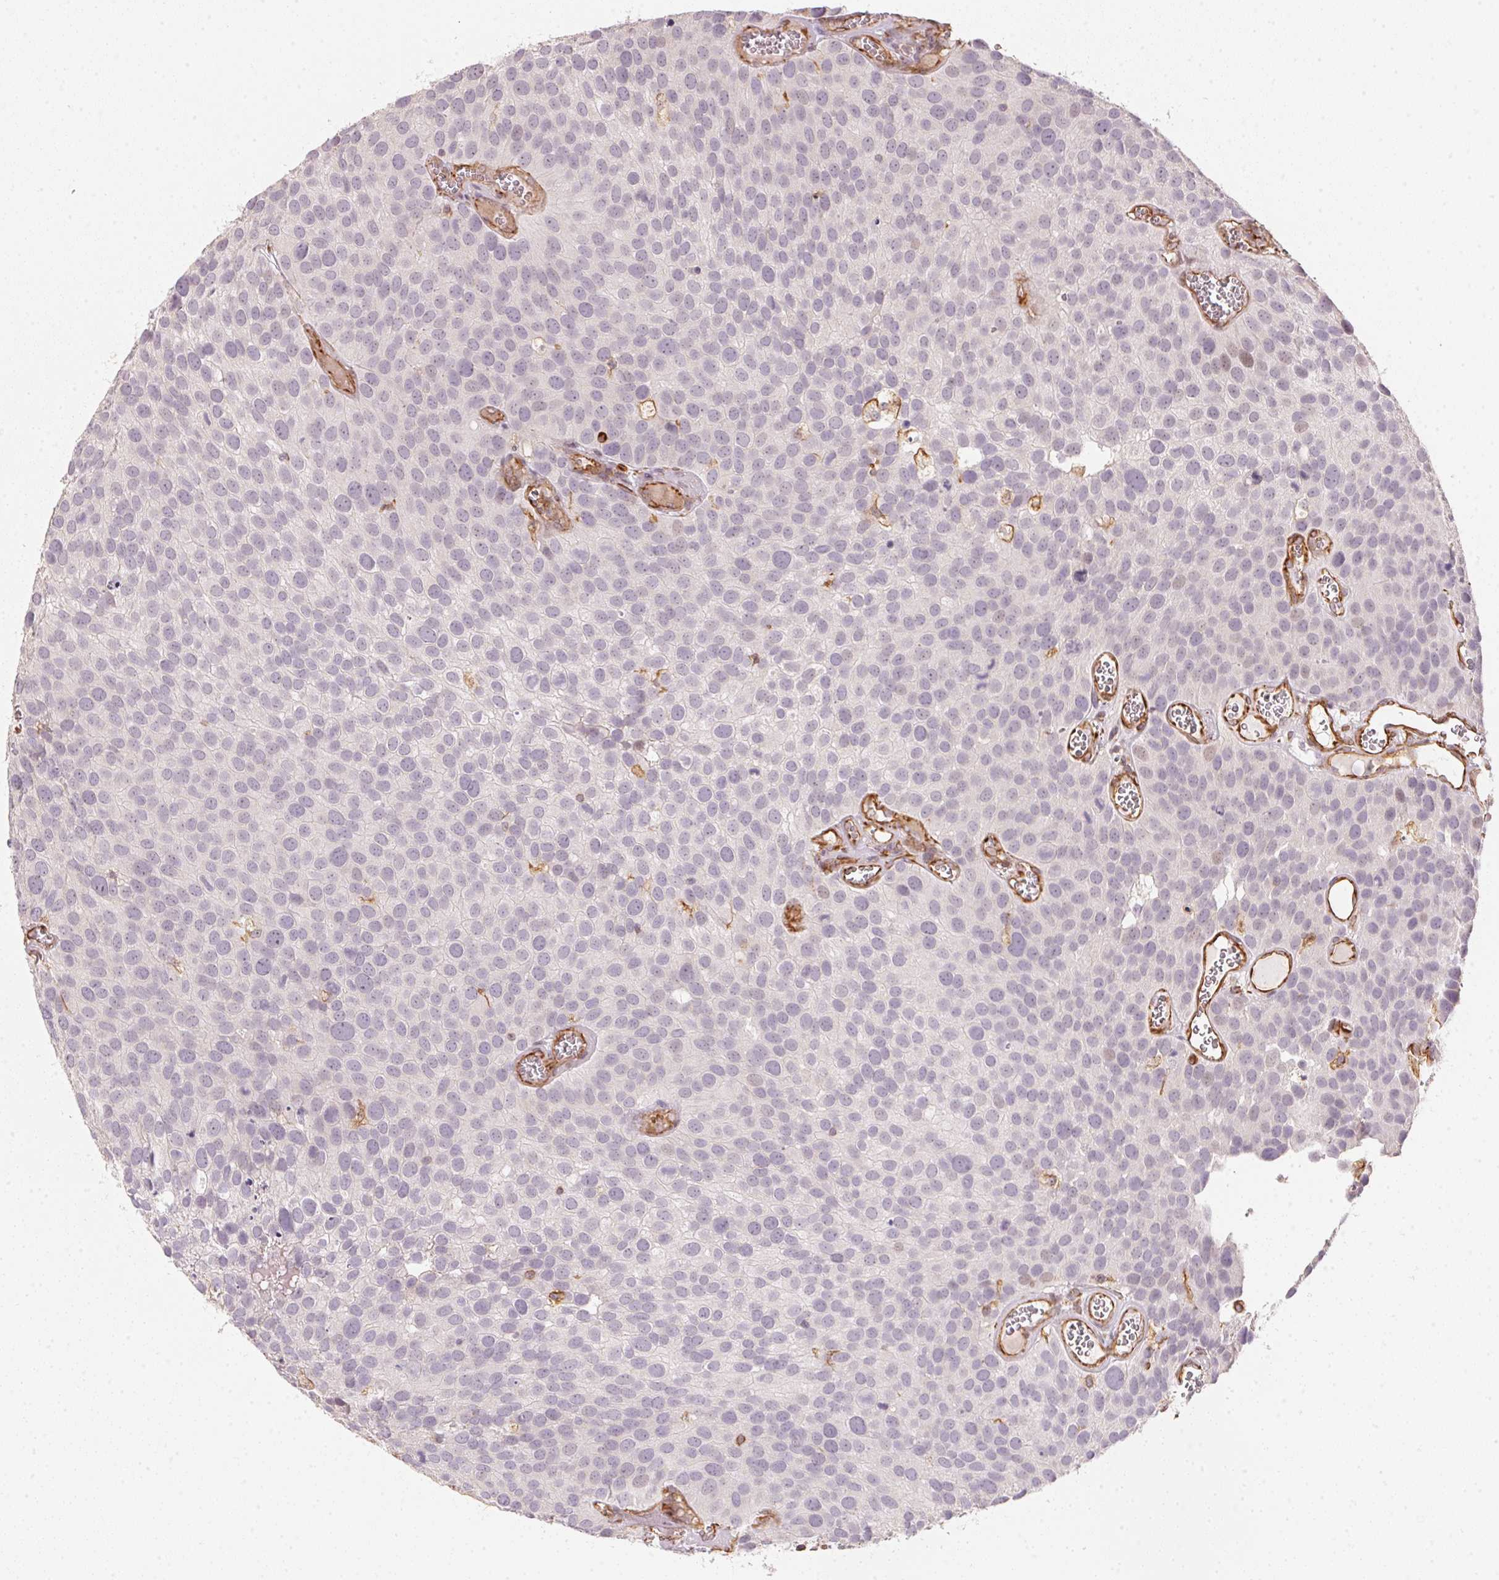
{"staining": {"intensity": "negative", "quantity": "none", "location": "none"}, "tissue": "urothelial cancer", "cell_type": "Tumor cells", "image_type": "cancer", "snomed": [{"axis": "morphology", "description": "Urothelial carcinoma, Low grade"}, {"axis": "topography", "description": "Urinary bladder"}], "caption": "Tumor cells show no significant protein positivity in urothelial cancer. The staining was performed using DAB to visualize the protein expression in brown, while the nuclei were stained in blue with hematoxylin (Magnification: 20x).", "gene": "FOXR2", "patient": {"sex": "female", "age": 69}}